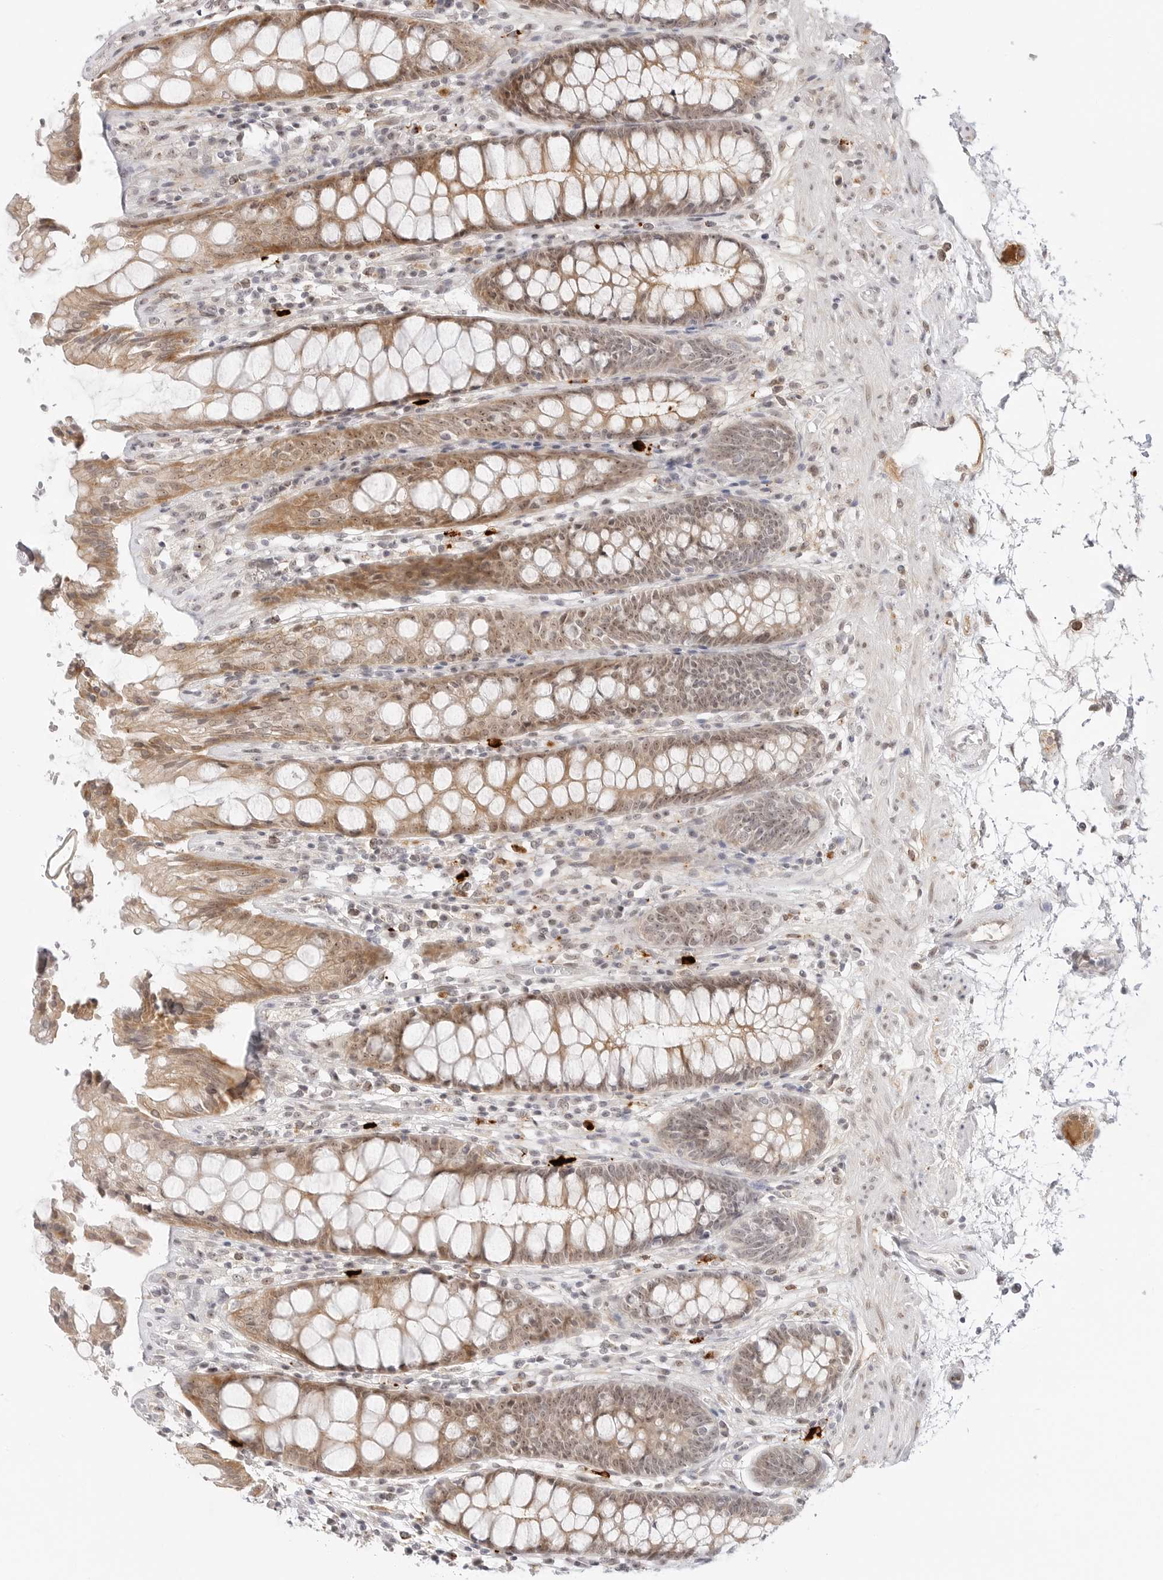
{"staining": {"intensity": "moderate", "quantity": ">75%", "location": "cytoplasmic/membranous,nuclear"}, "tissue": "rectum", "cell_type": "Glandular cells", "image_type": "normal", "snomed": [{"axis": "morphology", "description": "Normal tissue, NOS"}, {"axis": "topography", "description": "Rectum"}], "caption": "Protein expression analysis of benign rectum reveals moderate cytoplasmic/membranous,nuclear positivity in about >75% of glandular cells.", "gene": "HIPK3", "patient": {"sex": "male", "age": 64}}